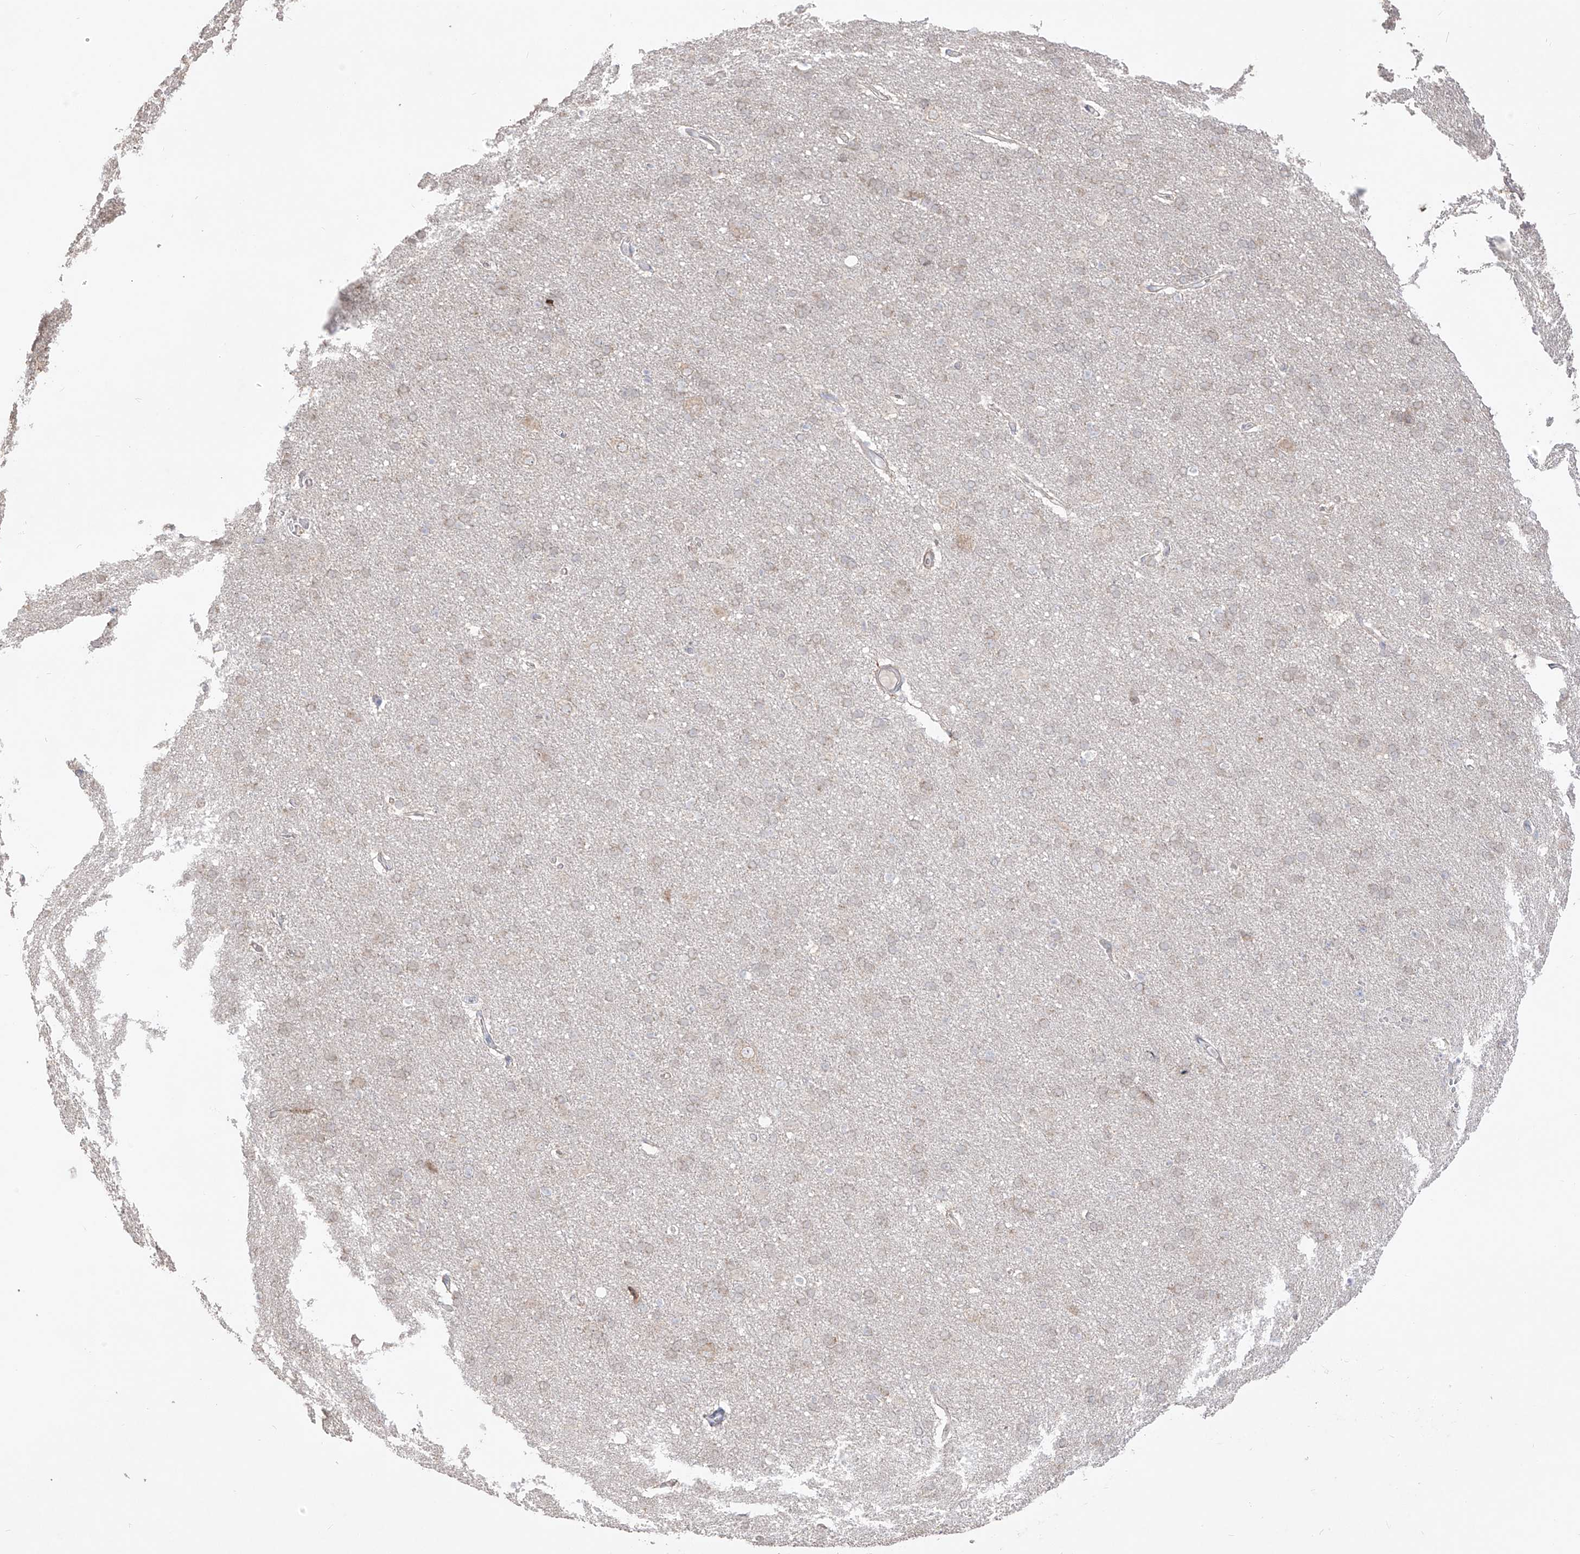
{"staining": {"intensity": "negative", "quantity": "none", "location": "none"}, "tissue": "cerebral cortex", "cell_type": "Endothelial cells", "image_type": "normal", "snomed": [{"axis": "morphology", "description": "Normal tissue, NOS"}, {"axis": "topography", "description": "Cerebral cortex"}], "caption": "Endothelial cells are negative for protein expression in unremarkable human cerebral cortex. (DAB IHC, high magnification).", "gene": "YKT6", "patient": {"sex": "male", "age": 62}}